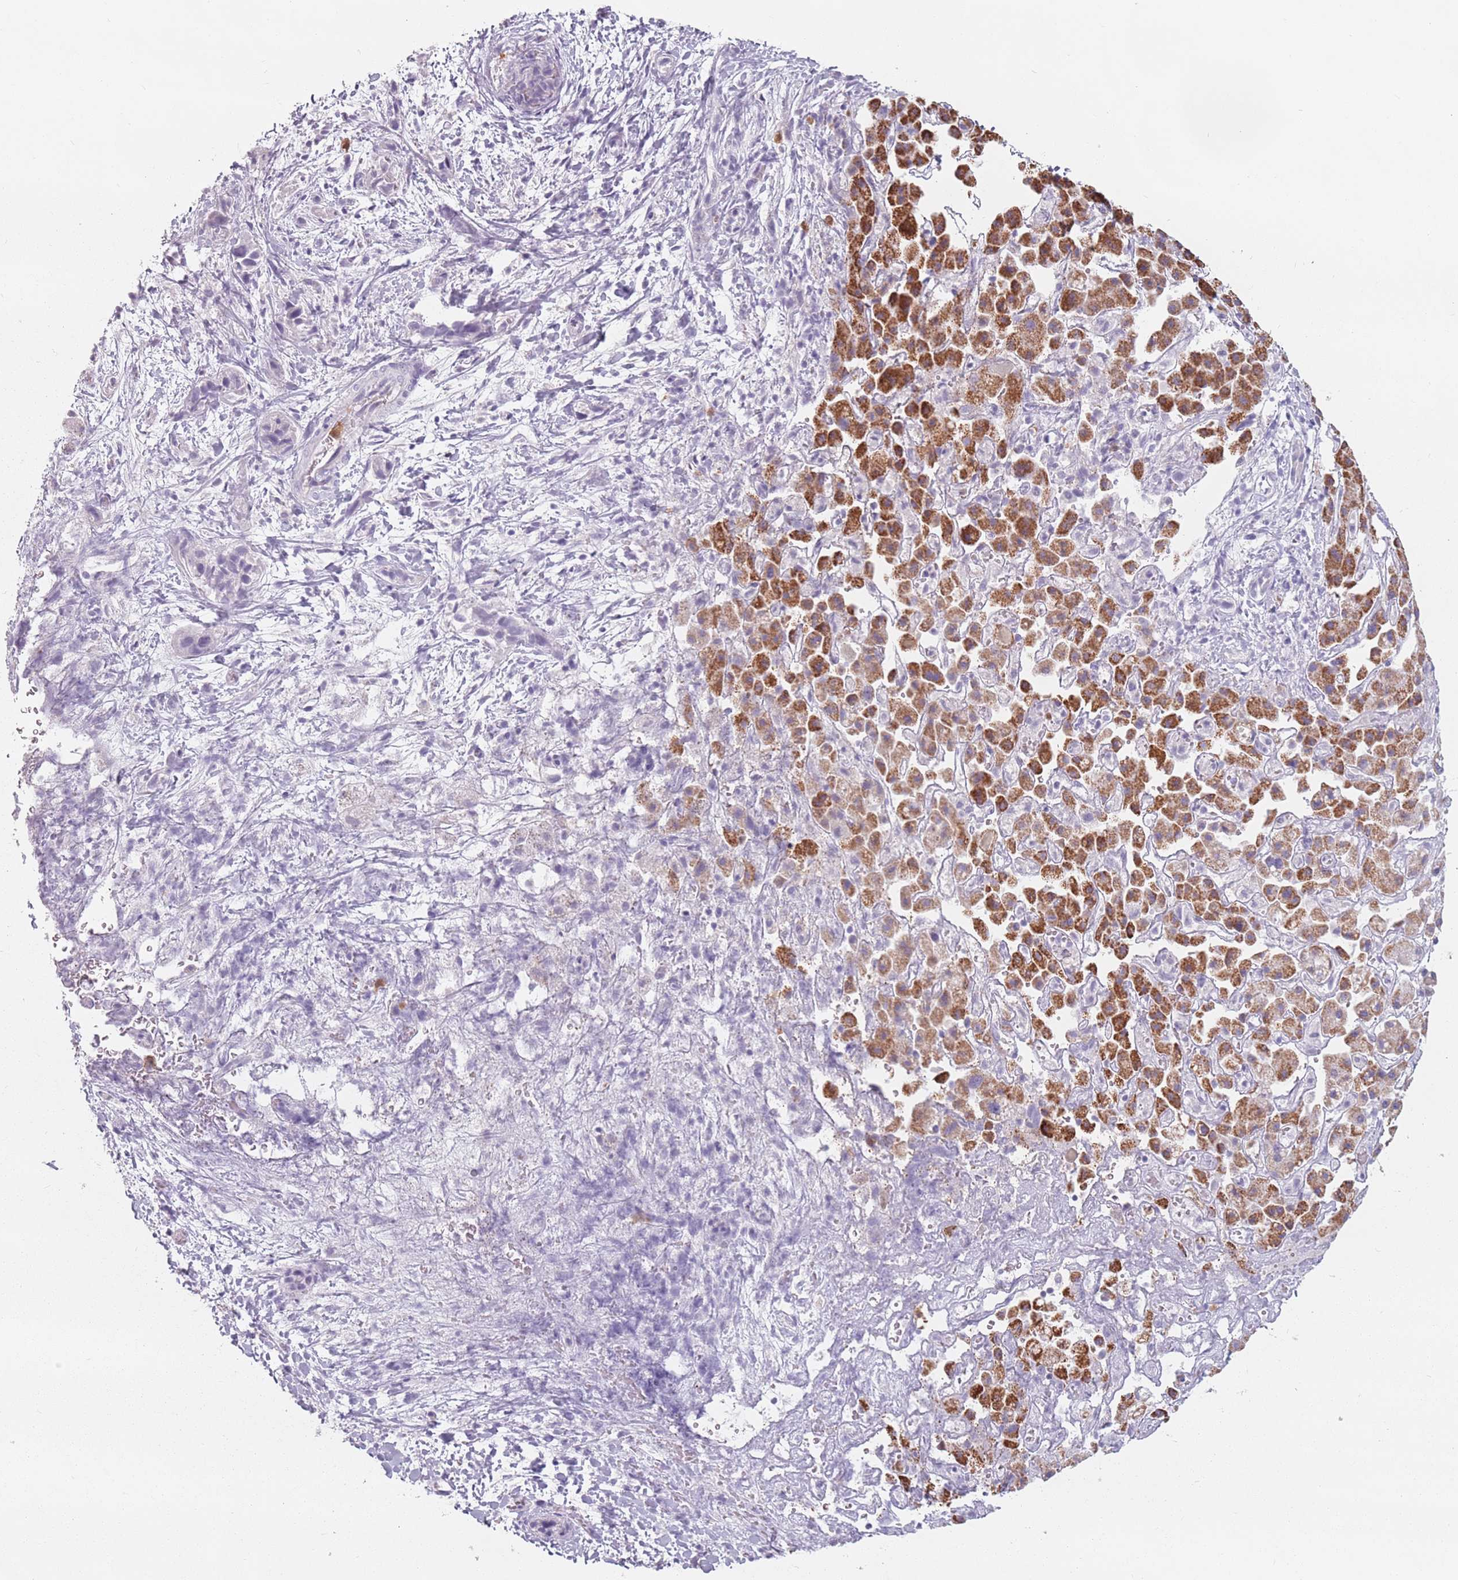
{"staining": {"intensity": "strong", "quantity": ">75%", "location": "cytoplasmic/membranous"}, "tissue": "liver cancer", "cell_type": "Tumor cells", "image_type": "cancer", "snomed": [{"axis": "morphology", "description": "Cholangiocarcinoma"}, {"axis": "topography", "description": "Liver"}], "caption": "Human cholangiocarcinoma (liver) stained for a protein (brown) exhibits strong cytoplasmic/membranous positive staining in about >75% of tumor cells.", "gene": "ZNF584", "patient": {"sex": "female", "age": 52}}